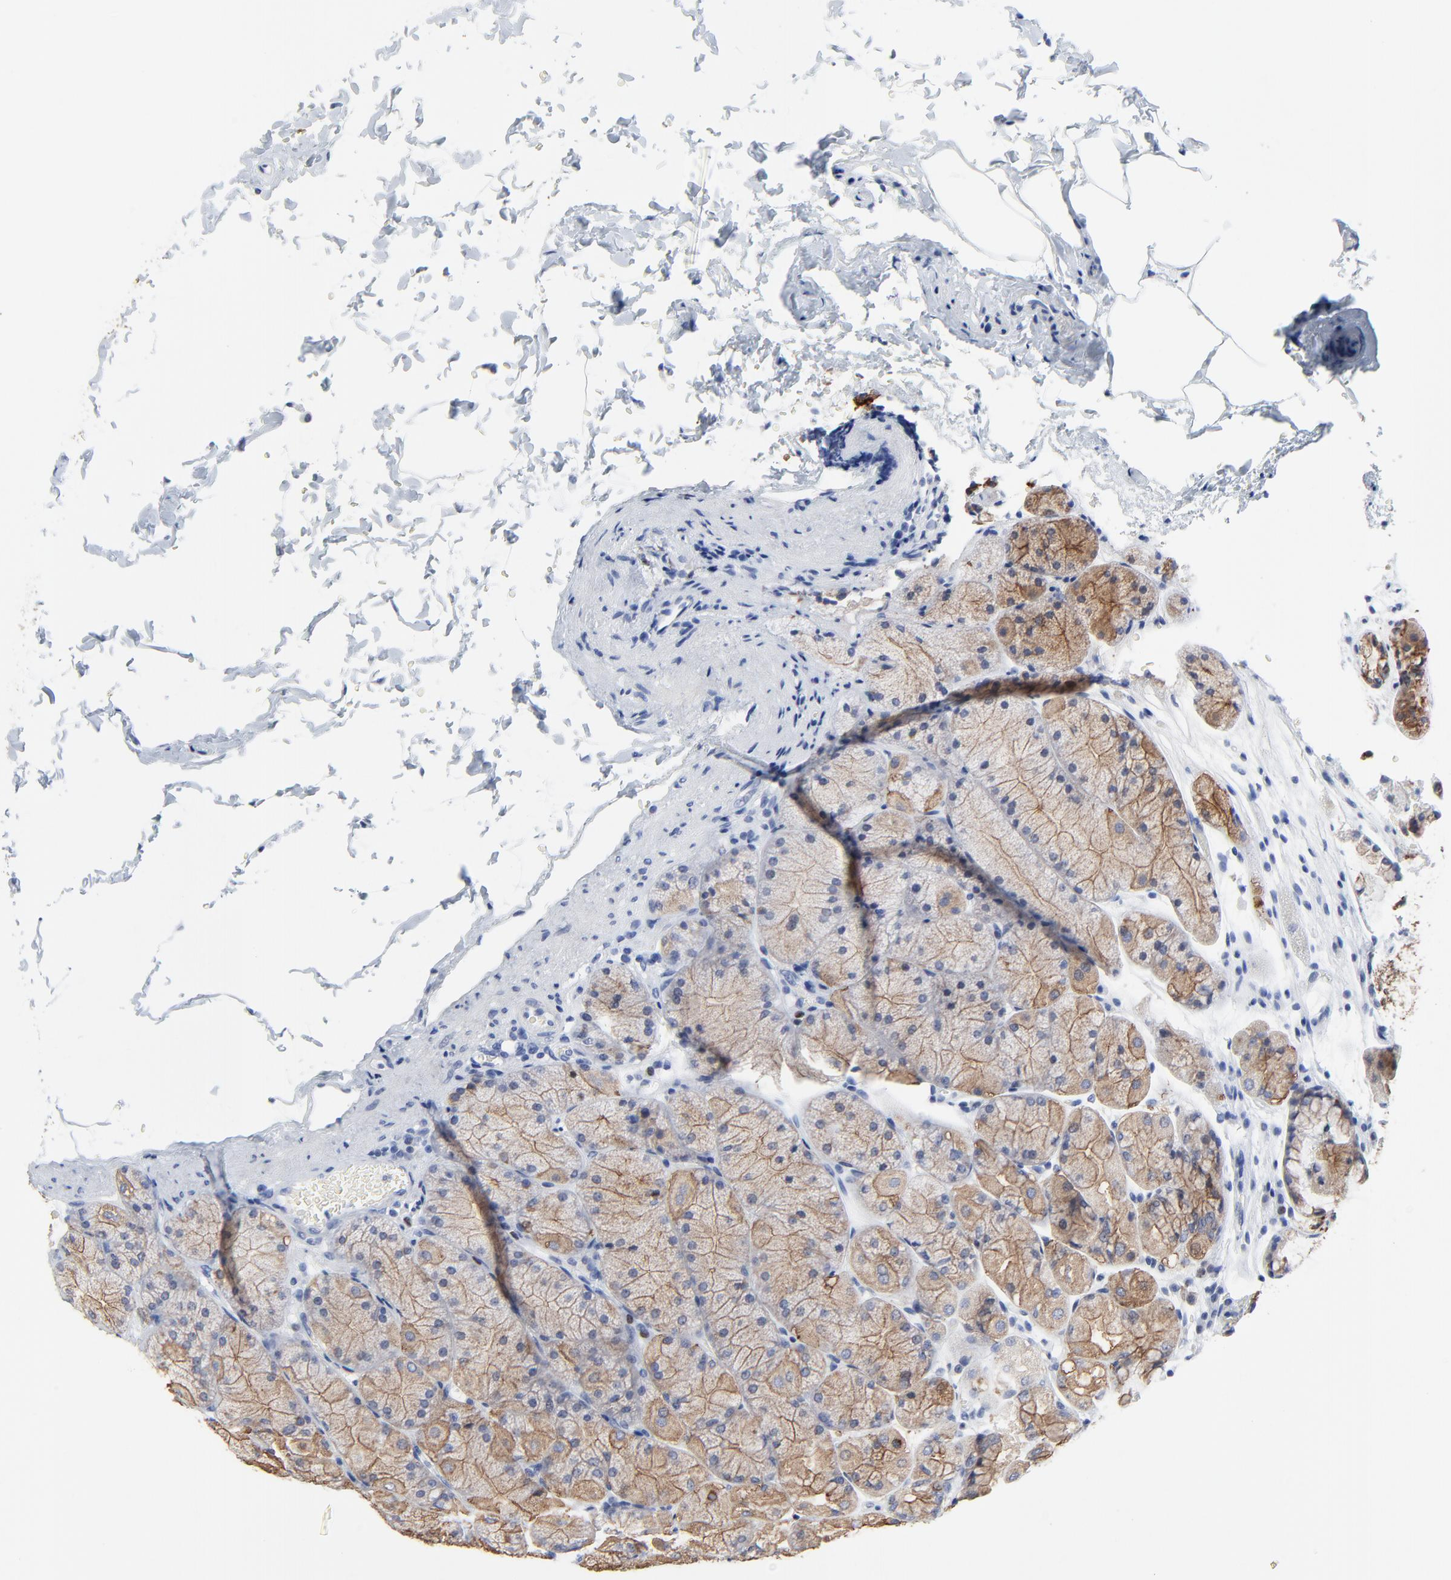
{"staining": {"intensity": "moderate", "quantity": "25%-75%", "location": "cytoplasmic/membranous"}, "tissue": "stomach", "cell_type": "Glandular cells", "image_type": "normal", "snomed": [{"axis": "morphology", "description": "Normal tissue, NOS"}, {"axis": "topography", "description": "Stomach, upper"}], "caption": "IHC of unremarkable human stomach exhibits medium levels of moderate cytoplasmic/membranous staining in about 25%-75% of glandular cells. Nuclei are stained in blue.", "gene": "LNX1", "patient": {"sex": "female", "age": 56}}